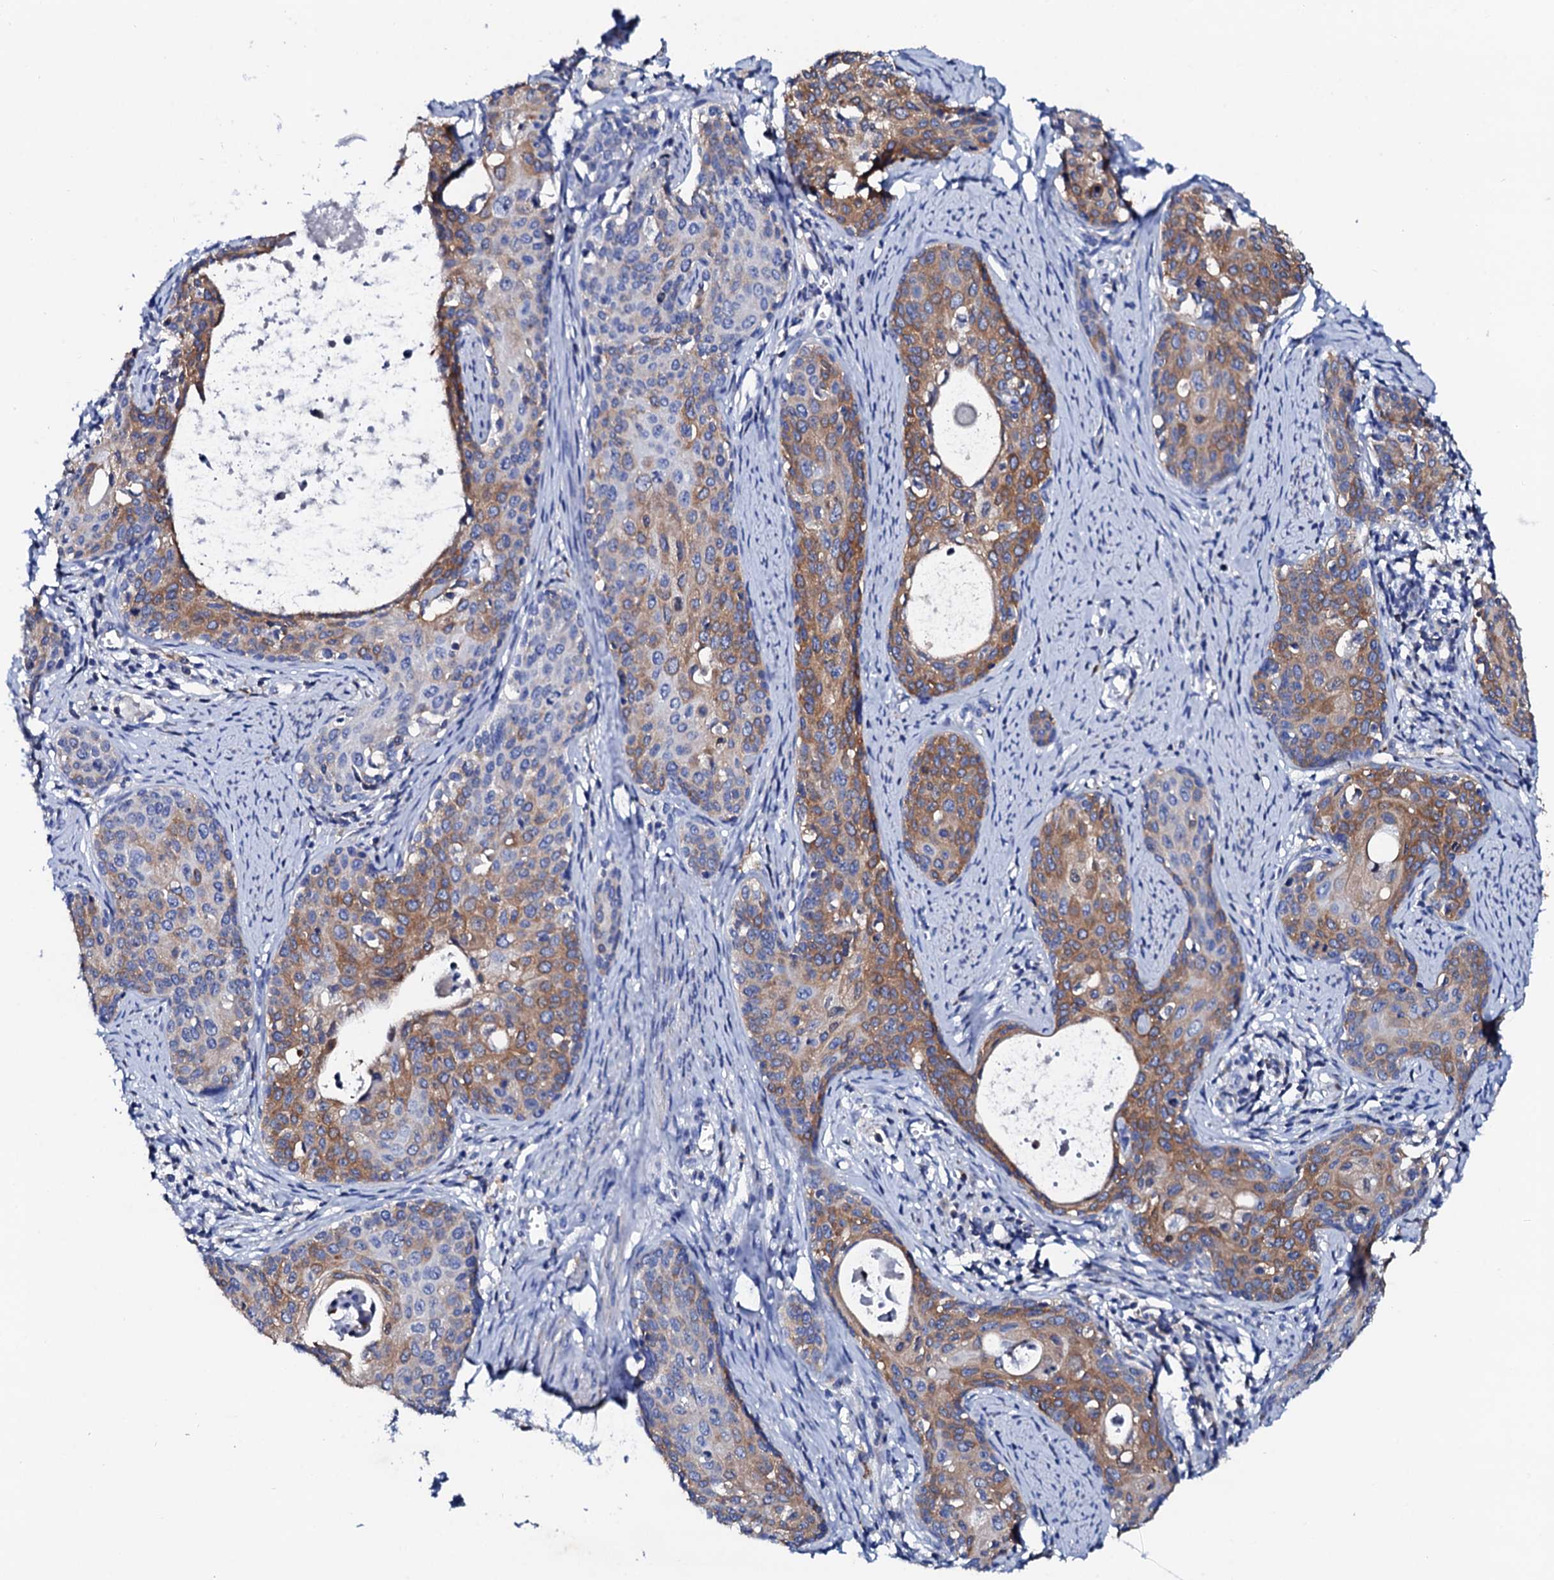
{"staining": {"intensity": "moderate", "quantity": ">75%", "location": "cytoplasmic/membranous"}, "tissue": "cervical cancer", "cell_type": "Tumor cells", "image_type": "cancer", "snomed": [{"axis": "morphology", "description": "Squamous cell carcinoma, NOS"}, {"axis": "topography", "description": "Cervix"}], "caption": "IHC staining of cervical cancer (squamous cell carcinoma), which exhibits medium levels of moderate cytoplasmic/membranous expression in about >75% of tumor cells indicating moderate cytoplasmic/membranous protein staining. The staining was performed using DAB (brown) for protein detection and nuclei were counterstained in hematoxylin (blue).", "gene": "GLB1L3", "patient": {"sex": "female", "age": 52}}